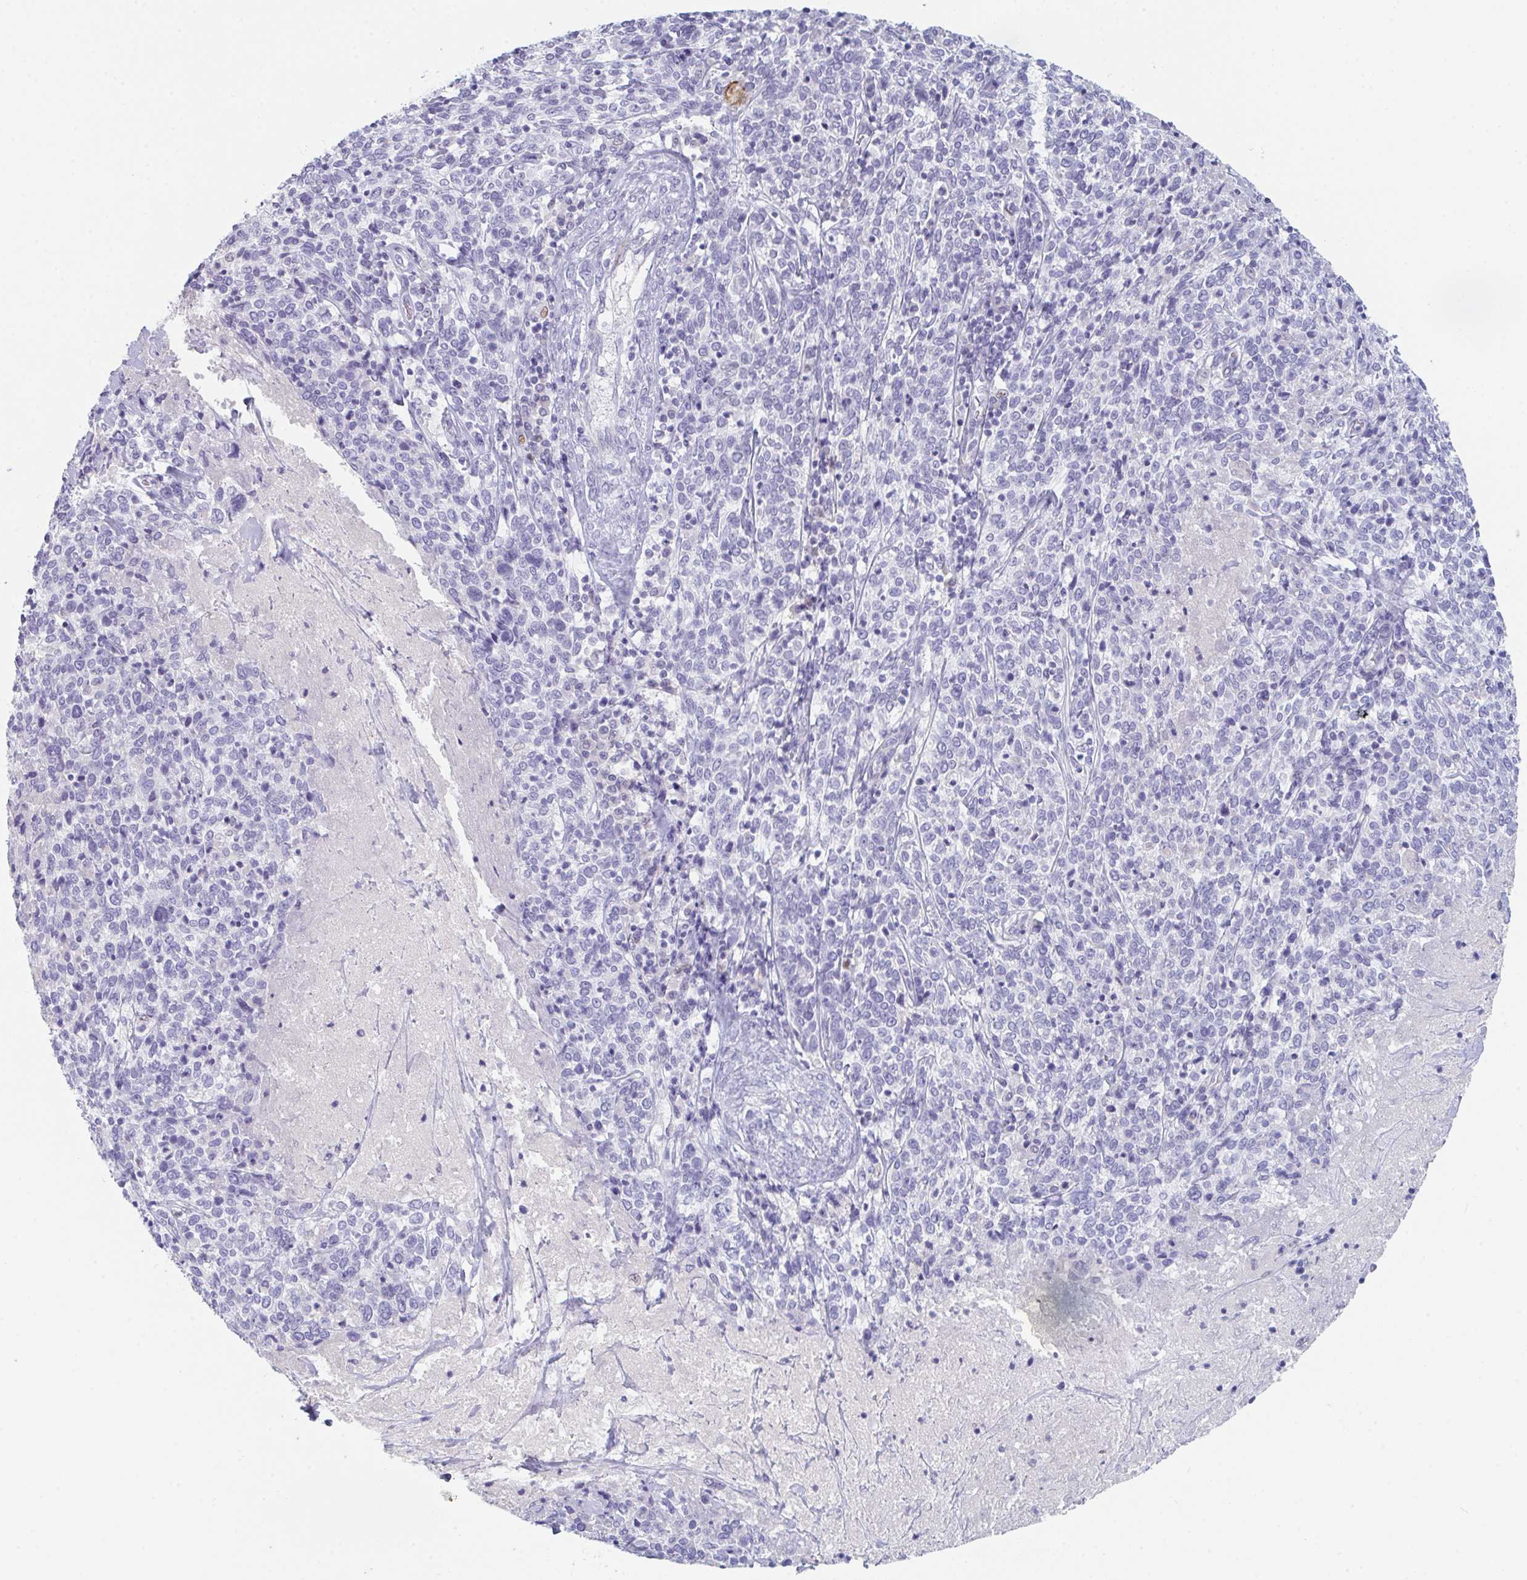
{"staining": {"intensity": "negative", "quantity": "none", "location": "none"}, "tissue": "cervical cancer", "cell_type": "Tumor cells", "image_type": "cancer", "snomed": [{"axis": "morphology", "description": "Squamous cell carcinoma, NOS"}, {"axis": "topography", "description": "Cervix"}], "caption": "Protein analysis of cervical squamous cell carcinoma demonstrates no significant staining in tumor cells.", "gene": "RUBCN", "patient": {"sex": "female", "age": 46}}